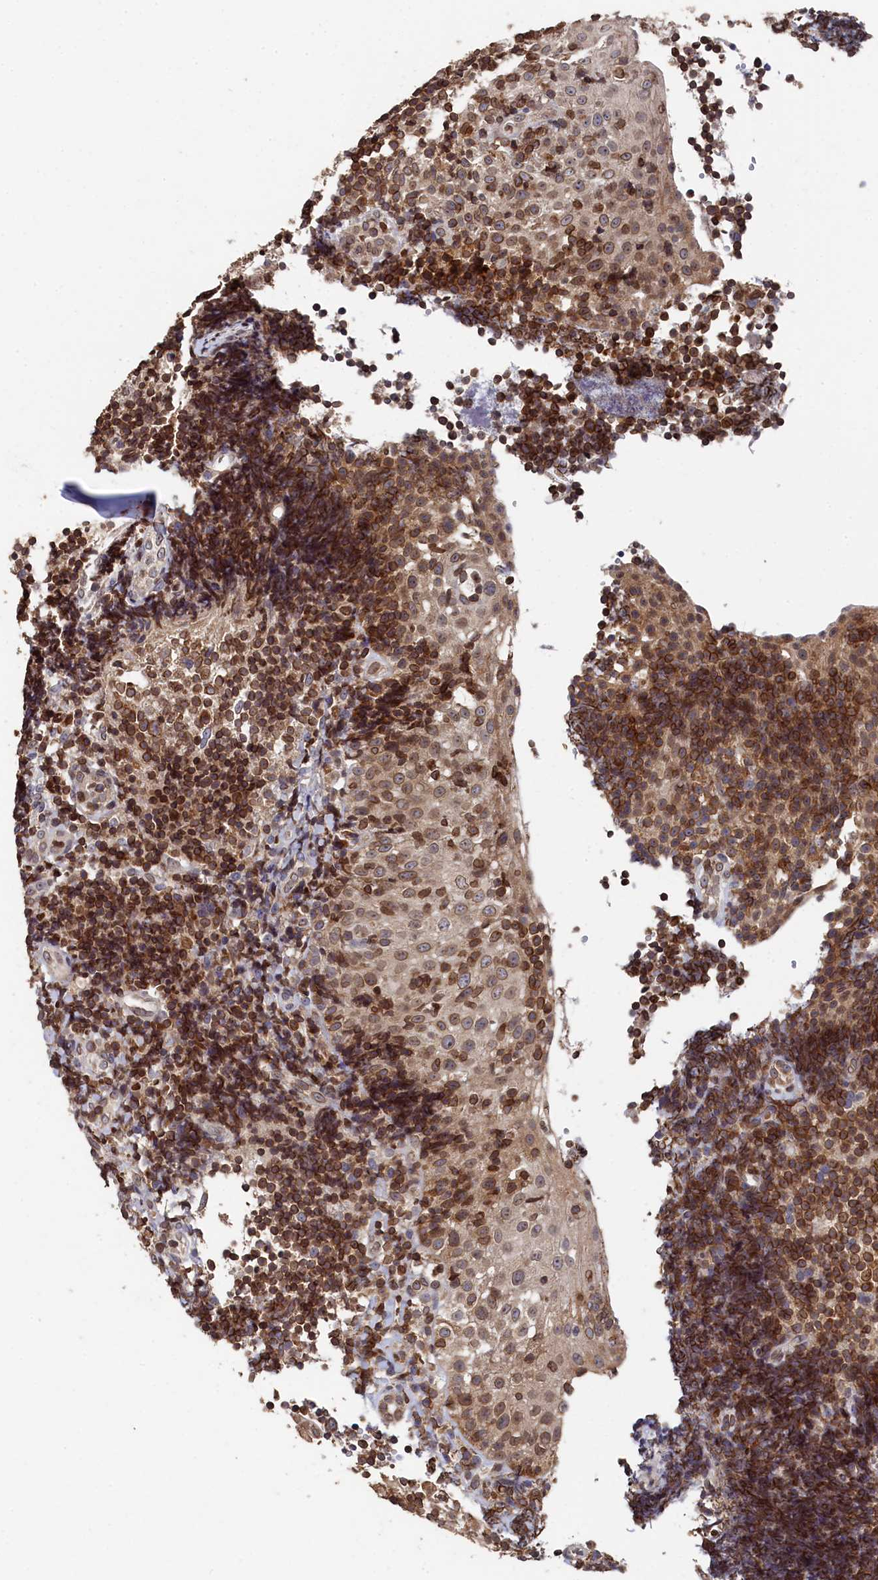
{"staining": {"intensity": "moderate", "quantity": ">75%", "location": "cytoplasmic/membranous,nuclear"}, "tissue": "tonsil", "cell_type": "Germinal center cells", "image_type": "normal", "snomed": [{"axis": "morphology", "description": "Normal tissue, NOS"}, {"axis": "topography", "description": "Tonsil"}], "caption": "An IHC histopathology image of benign tissue is shown. Protein staining in brown labels moderate cytoplasmic/membranous,nuclear positivity in tonsil within germinal center cells.", "gene": "ANKEF1", "patient": {"sex": "female", "age": 40}}